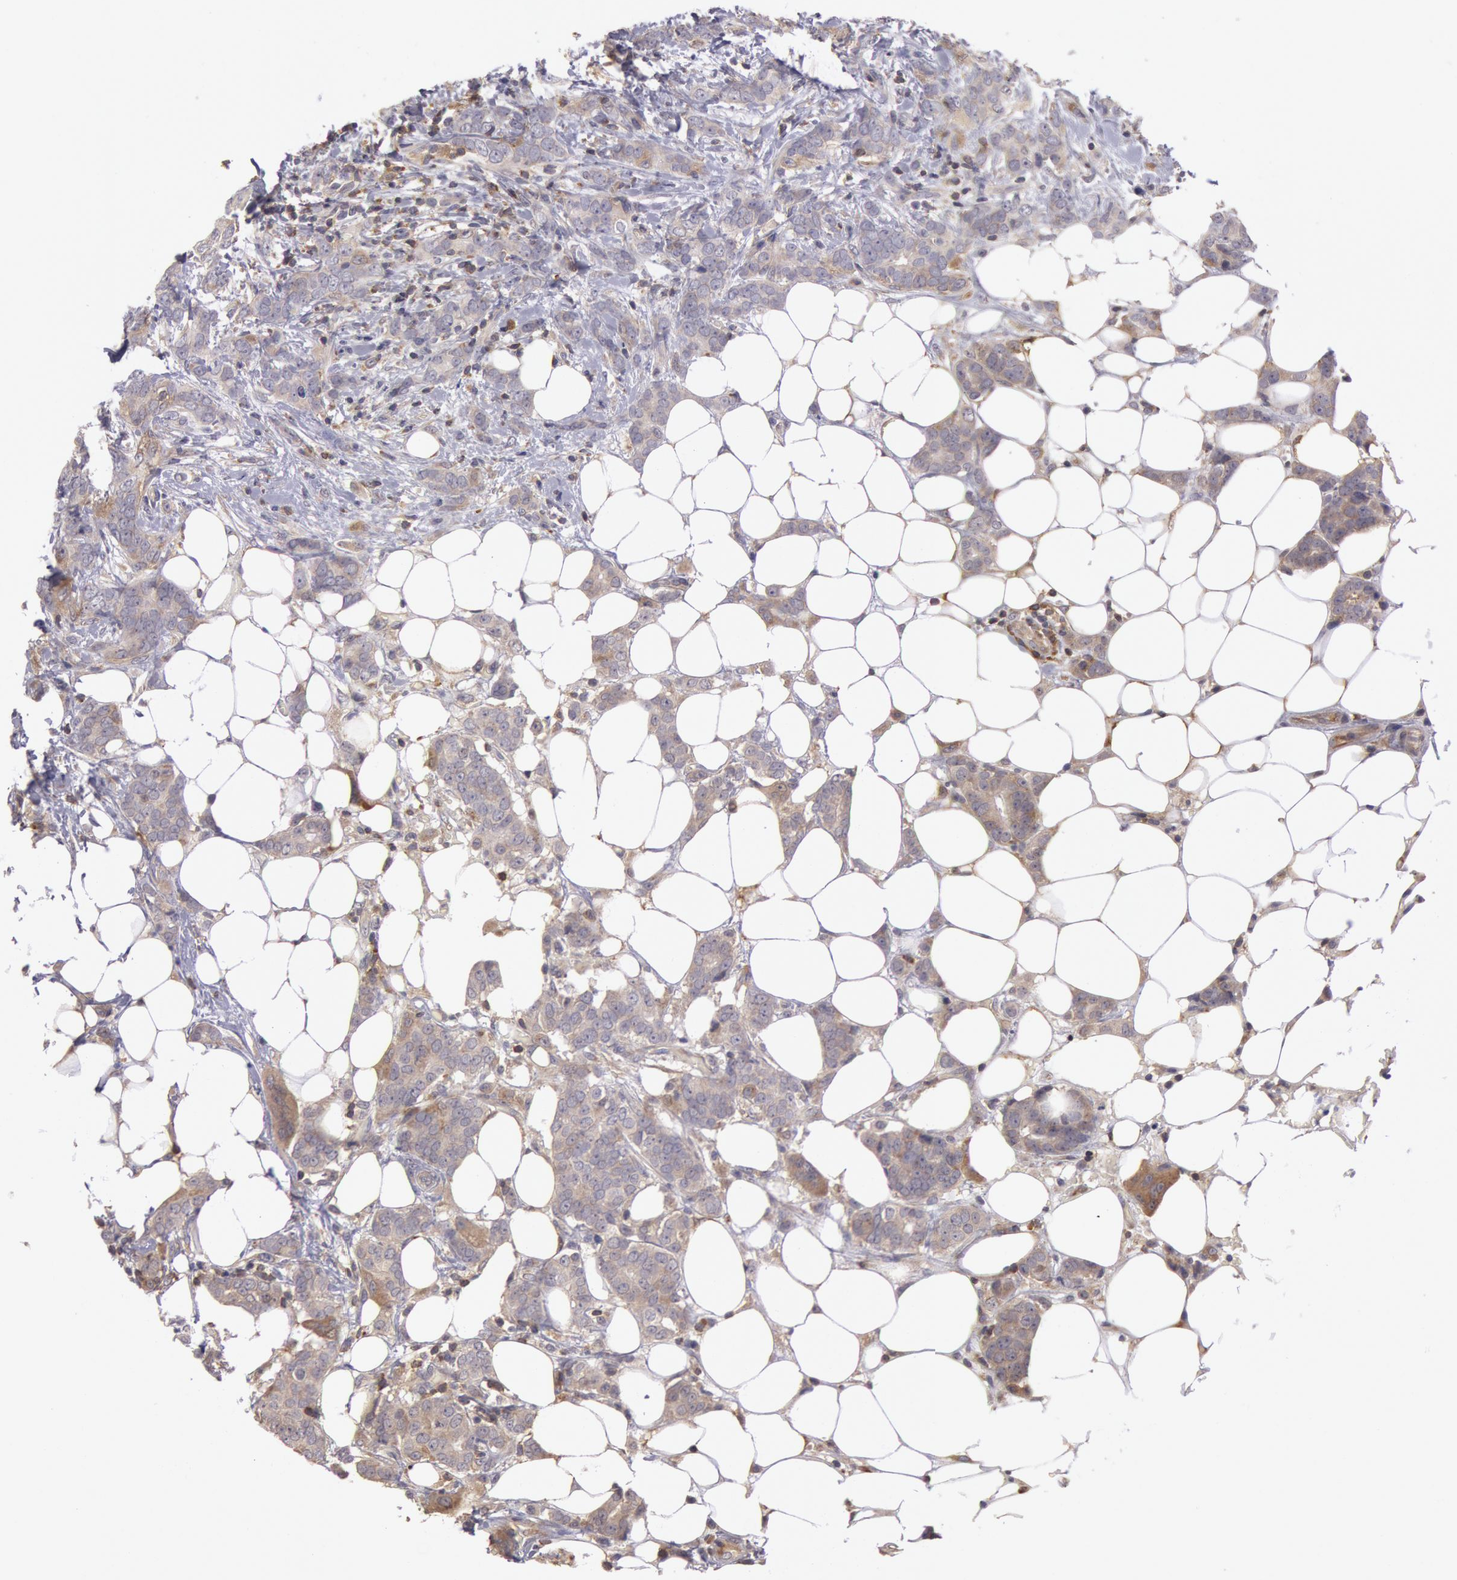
{"staining": {"intensity": "weak", "quantity": ">75%", "location": "cytoplasmic/membranous"}, "tissue": "breast cancer", "cell_type": "Tumor cells", "image_type": "cancer", "snomed": [{"axis": "morphology", "description": "Duct carcinoma"}, {"axis": "topography", "description": "Breast"}], "caption": "Breast cancer (invasive ductal carcinoma) tissue reveals weak cytoplasmic/membranous expression in about >75% of tumor cells, visualized by immunohistochemistry. The staining was performed using DAB (3,3'-diaminobenzidine) to visualize the protein expression in brown, while the nuclei were stained in blue with hematoxylin (Magnification: 20x).", "gene": "NMT2", "patient": {"sex": "female", "age": 53}}